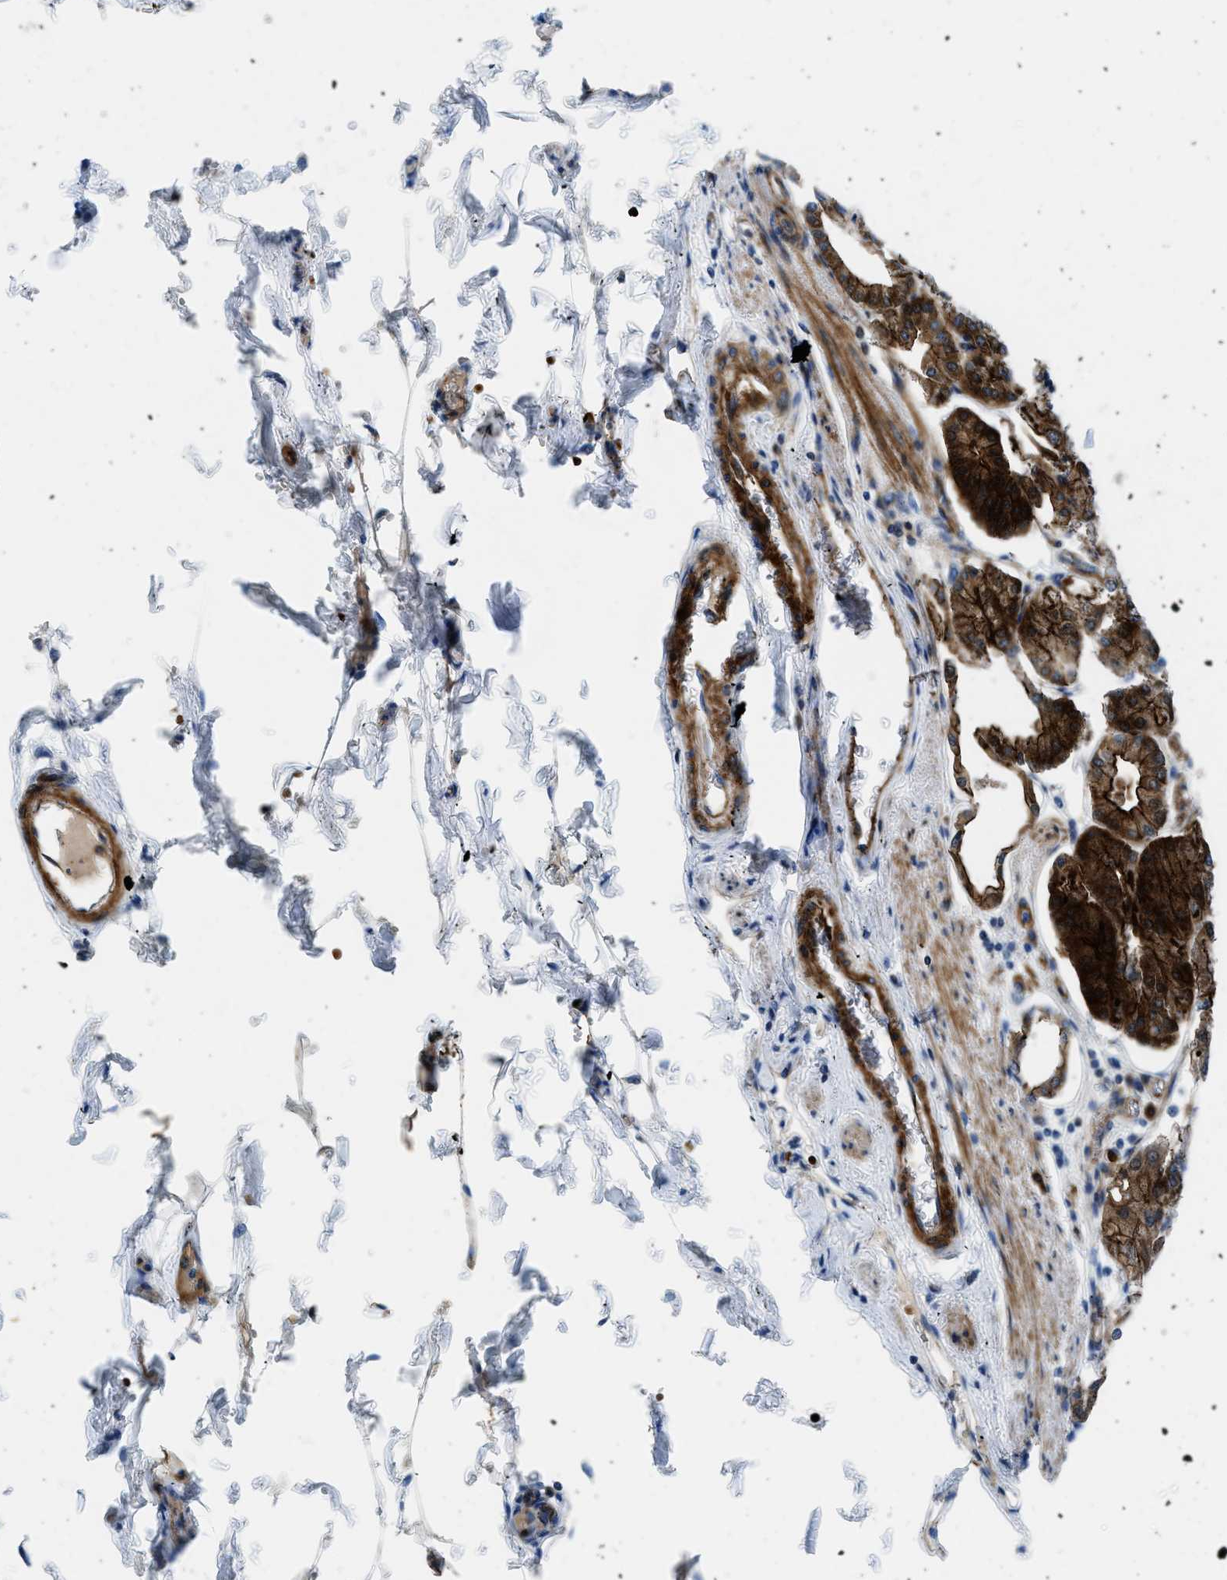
{"staining": {"intensity": "strong", "quantity": ">75%", "location": "cytoplasmic/membranous"}, "tissue": "stomach", "cell_type": "Glandular cells", "image_type": "normal", "snomed": [{"axis": "morphology", "description": "Normal tissue, NOS"}, {"axis": "topography", "description": "Stomach, lower"}], "caption": "A brown stain labels strong cytoplasmic/membranous positivity of a protein in glandular cells of normal human stomach. (DAB (3,3'-diaminobenzidine) IHC with brightfield microscopy, high magnification).", "gene": "CUTA", "patient": {"sex": "male", "age": 71}}